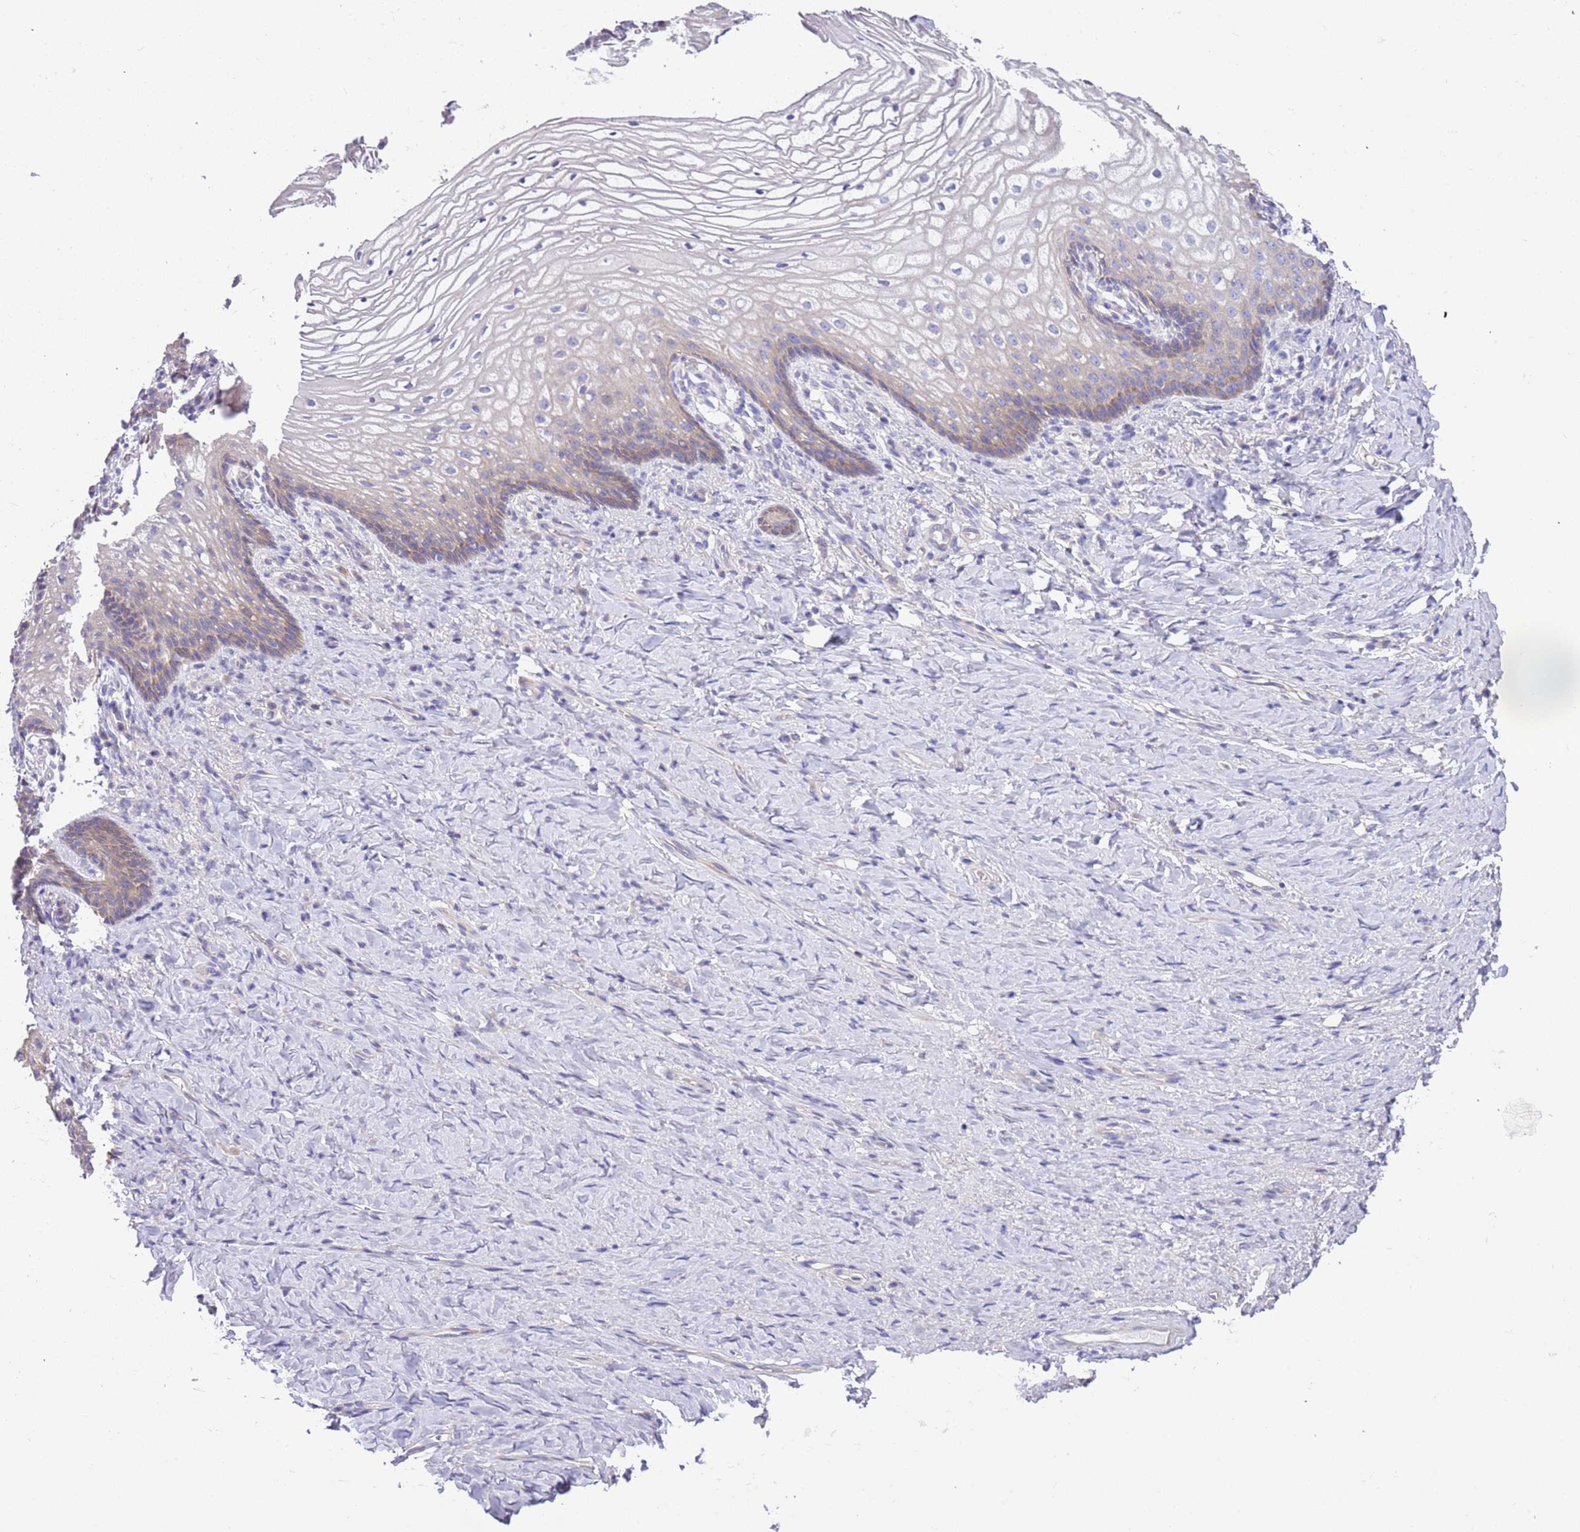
{"staining": {"intensity": "weak", "quantity": "25%-75%", "location": "cytoplasmic/membranous"}, "tissue": "vagina", "cell_type": "Squamous epithelial cells", "image_type": "normal", "snomed": [{"axis": "morphology", "description": "Normal tissue, NOS"}, {"axis": "topography", "description": "Vagina"}], "caption": "Protein staining exhibits weak cytoplasmic/membranous positivity in approximately 25%-75% of squamous epithelial cells in benign vagina.", "gene": "STIP1", "patient": {"sex": "female", "age": 60}}